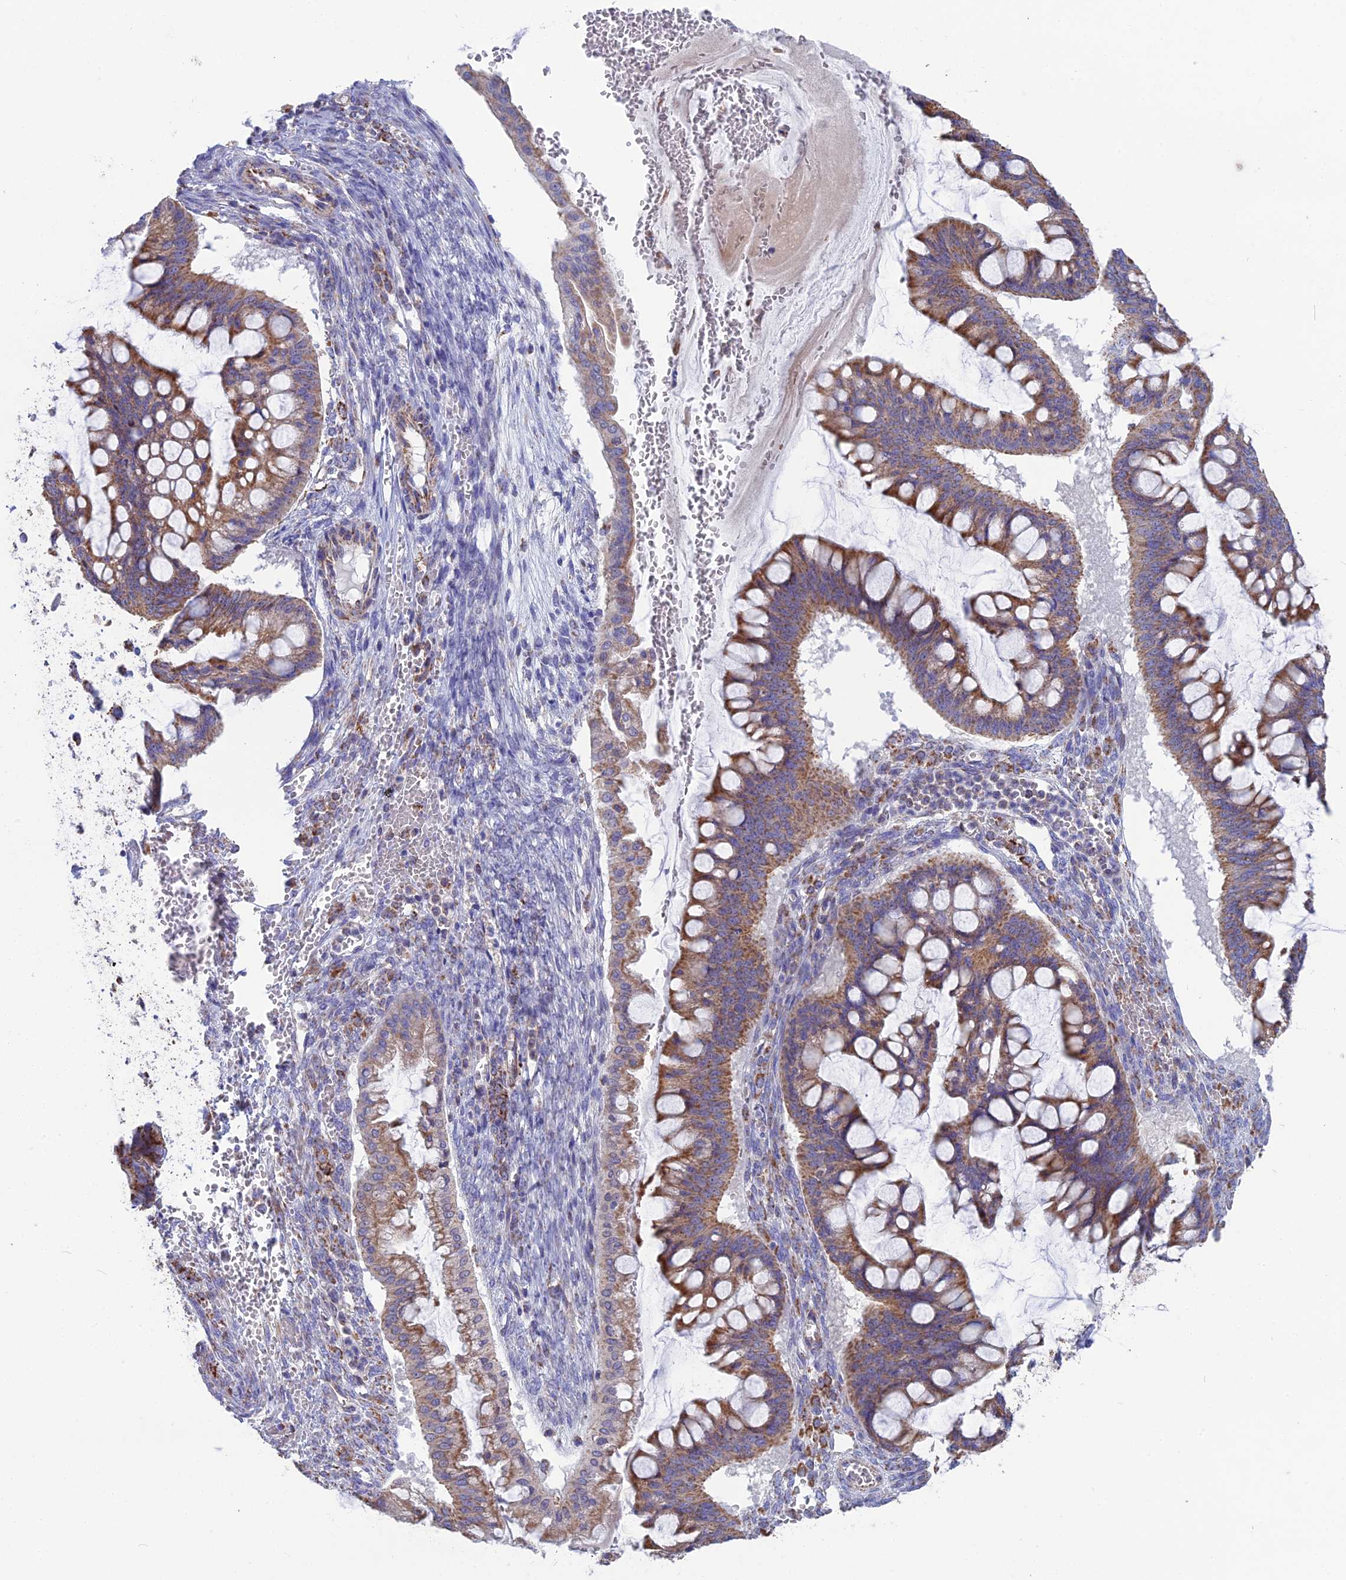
{"staining": {"intensity": "moderate", "quantity": ">75%", "location": "cytoplasmic/membranous"}, "tissue": "ovarian cancer", "cell_type": "Tumor cells", "image_type": "cancer", "snomed": [{"axis": "morphology", "description": "Cystadenocarcinoma, mucinous, NOS"}, {"axis": "topography", "description": "Ovary"}], "caption": "Immunohistochemical staining of human mucinous cystadenocarcinoma (ovarian) exhibits medium levels of moderate cytoplasmic/membranous staining in approximately >75% of tumor cells.", "gene": "CS", "patient": {"sex": "female", "age": 73}}